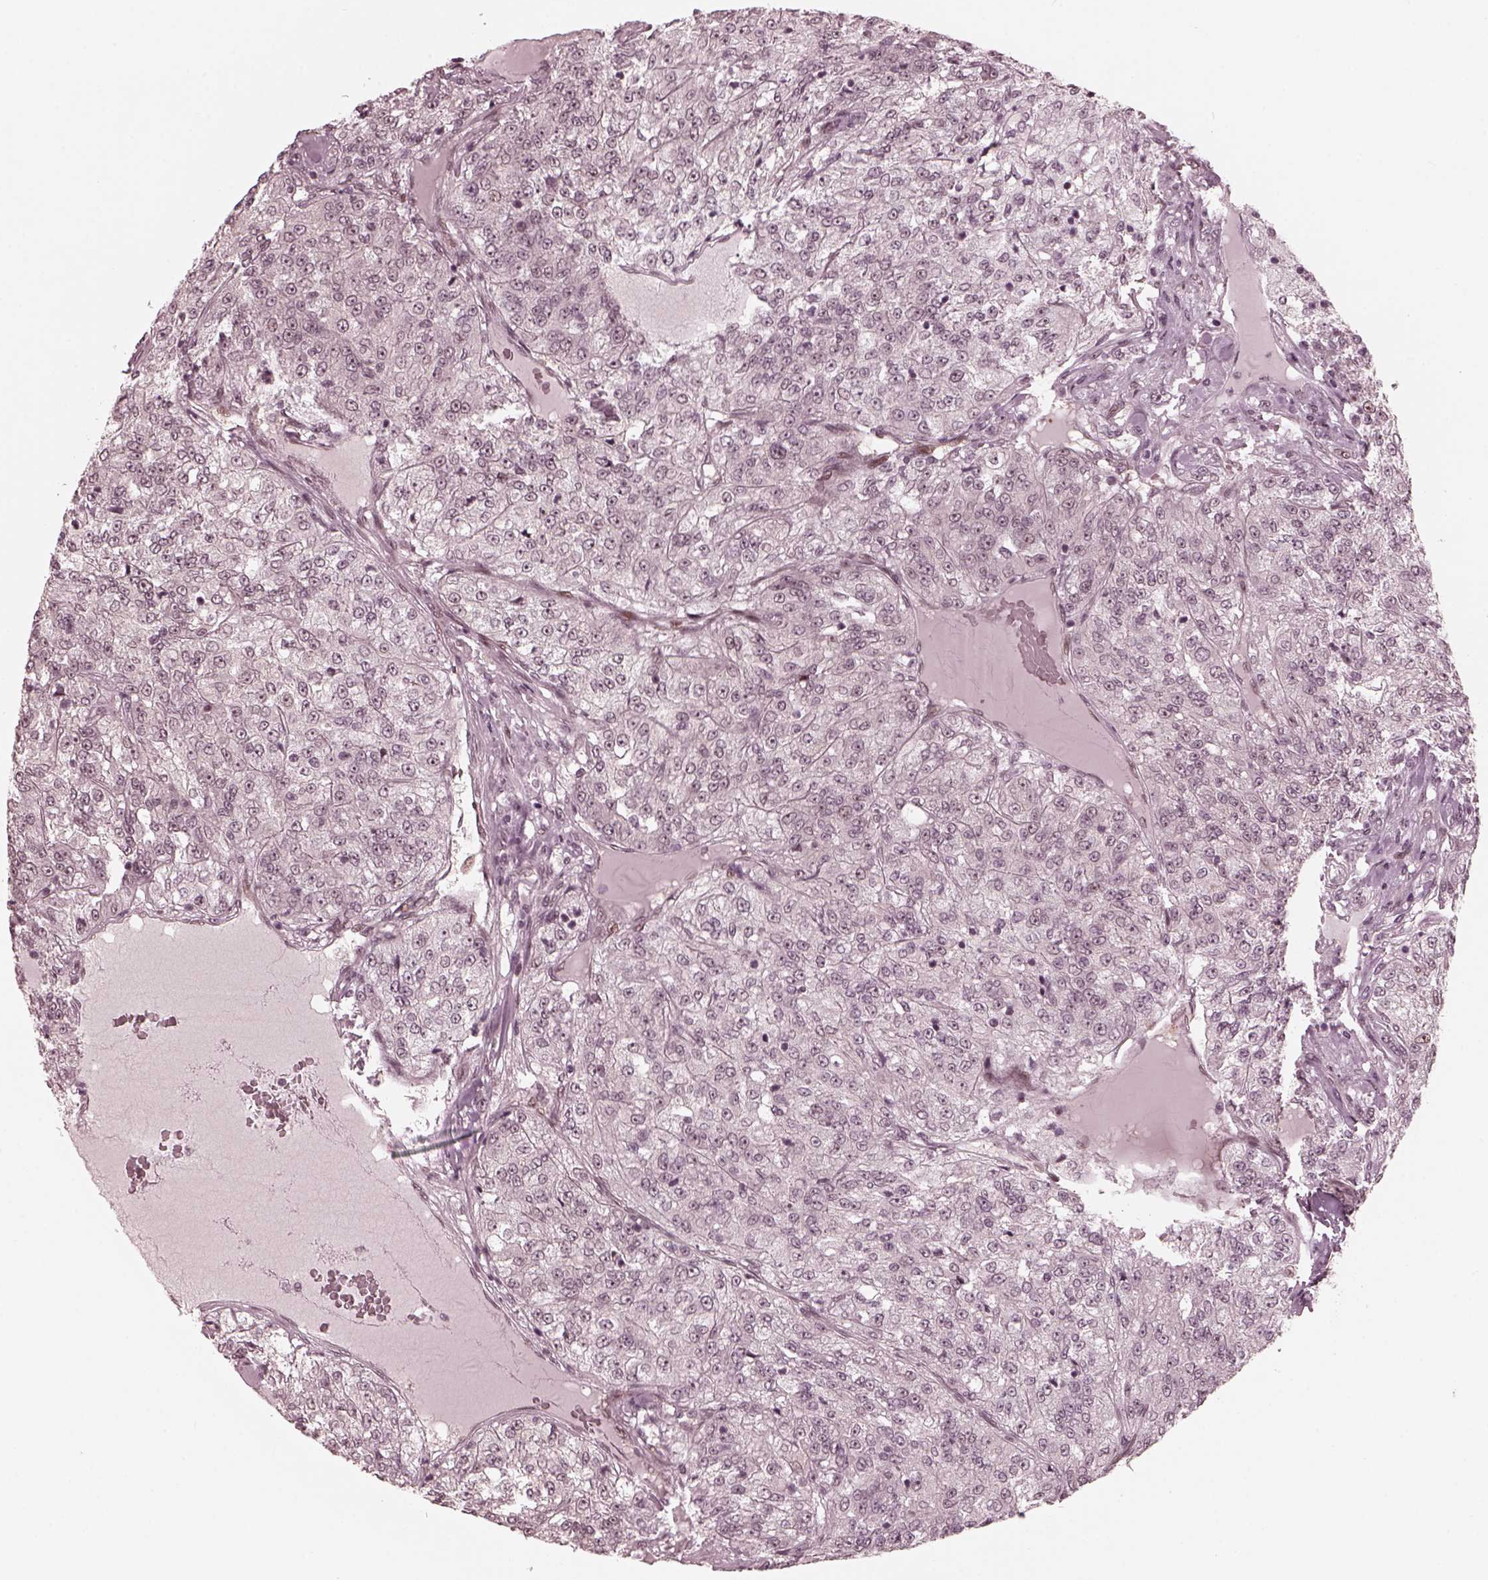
{"staining": {"intensity": "moderate", "quantity": "<25%", "location": "nuclear"}, "tissue": "renal cancer", "cell_type": "Tumor cells", "image_type": "cancer", "snomed": [{"axis": "morphology", "description": "Adenocarcinoma, NOS"}, {"axis": "topography", "description": "Kidney"}], "caption": "A brown stain labels moderate nuclear positivity of a protein in renal cancer tumor cells.", "gene": "TRIB3", "patient": {"sex": "female", "age": 63}}